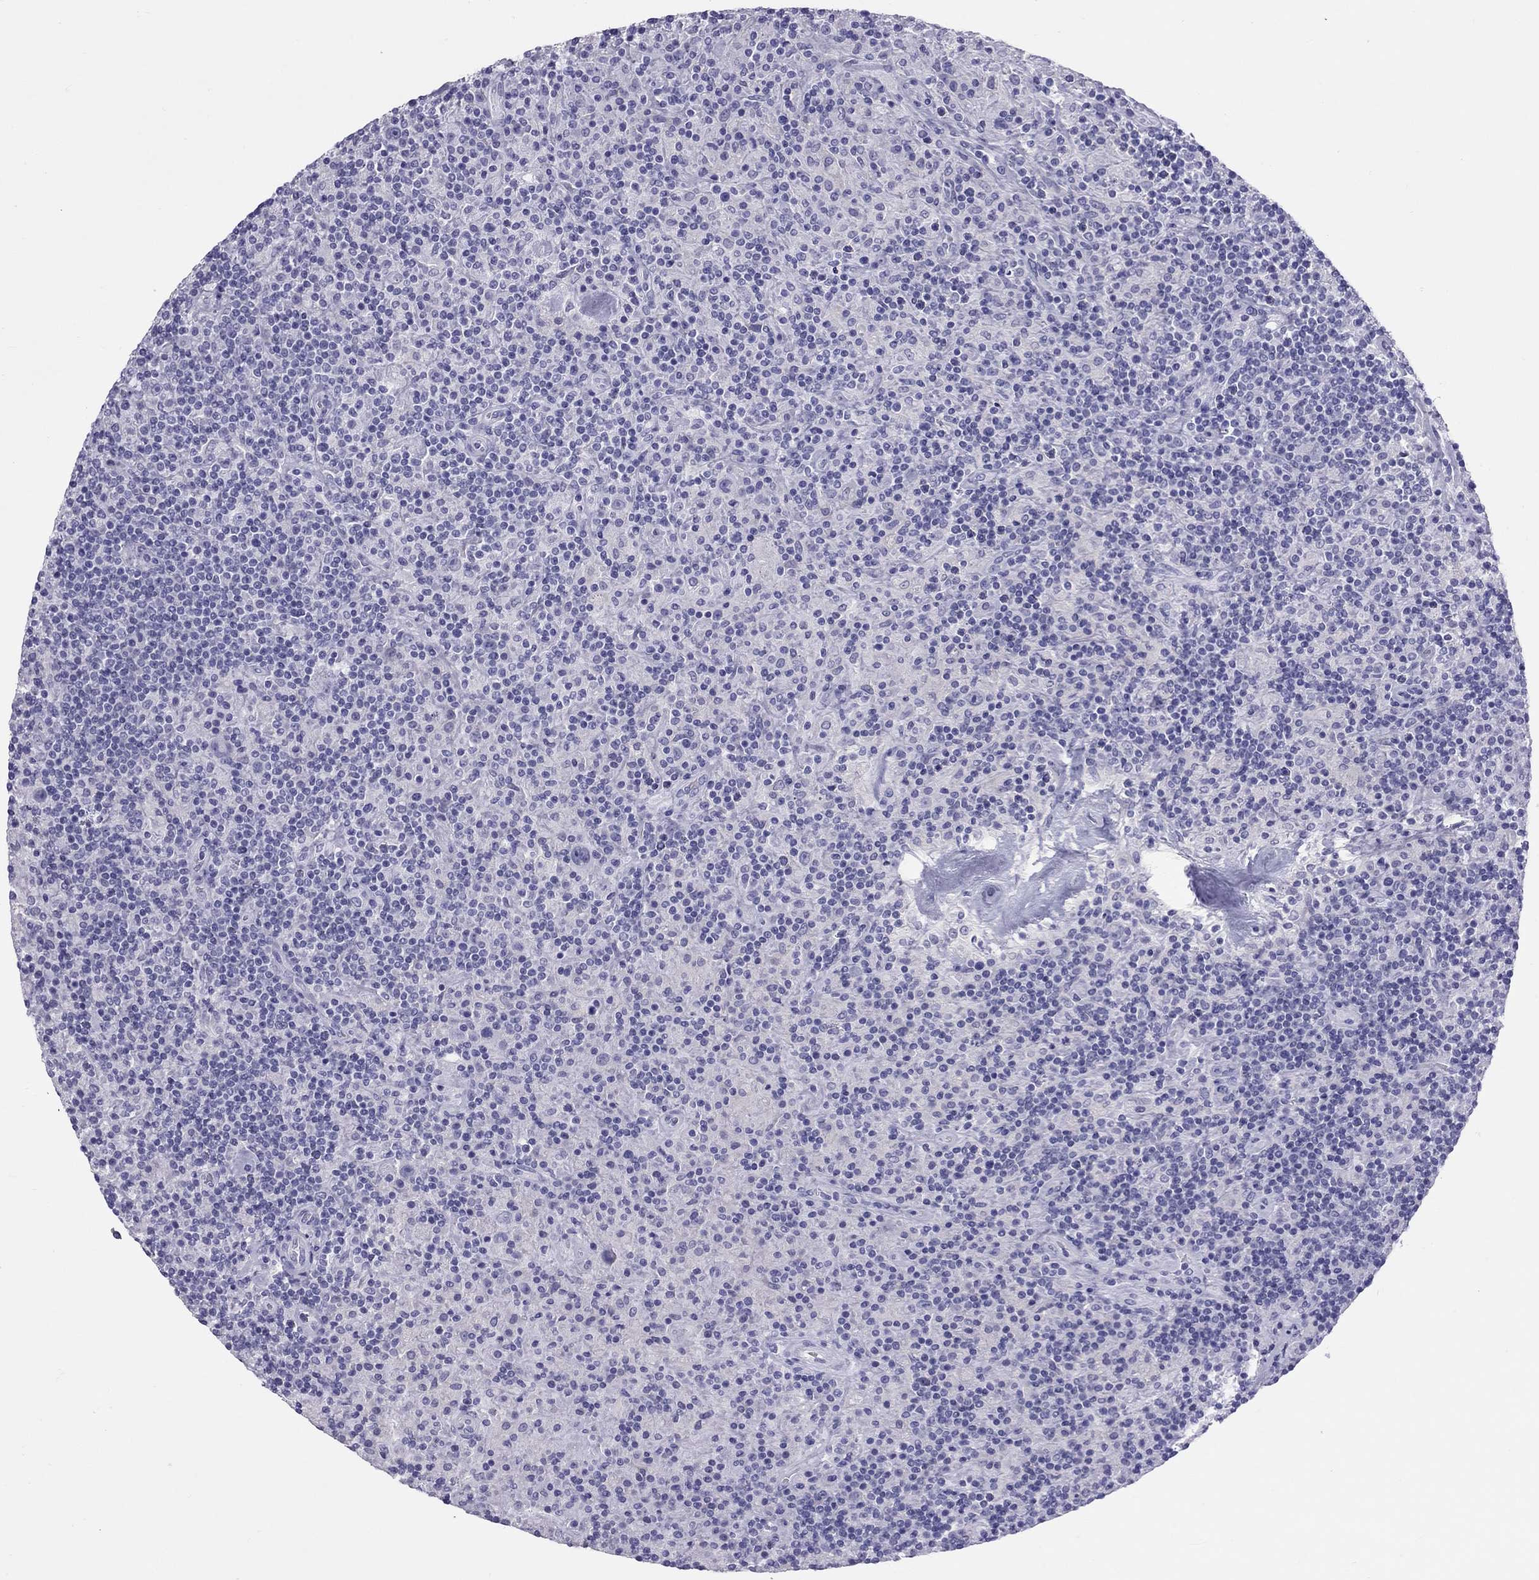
{"staining": {"intensity": "negative", "quantity": "none", "location": "none"}, "tissue": "lymphoma", "cell_type": "Tumor cells", "image_type": "cancer", "snomed": [{"axis": "morphology", "description": "Hodgkin's disease, NOS"}, {"axis": "topography", "description": "Lymph node"}], "caption": "Lymphoma was stained to show a protein in brown. There is no significant expression in tumor cells.", "gene": "PSMB11", "patient": {"sex": "male", "age": 70}}